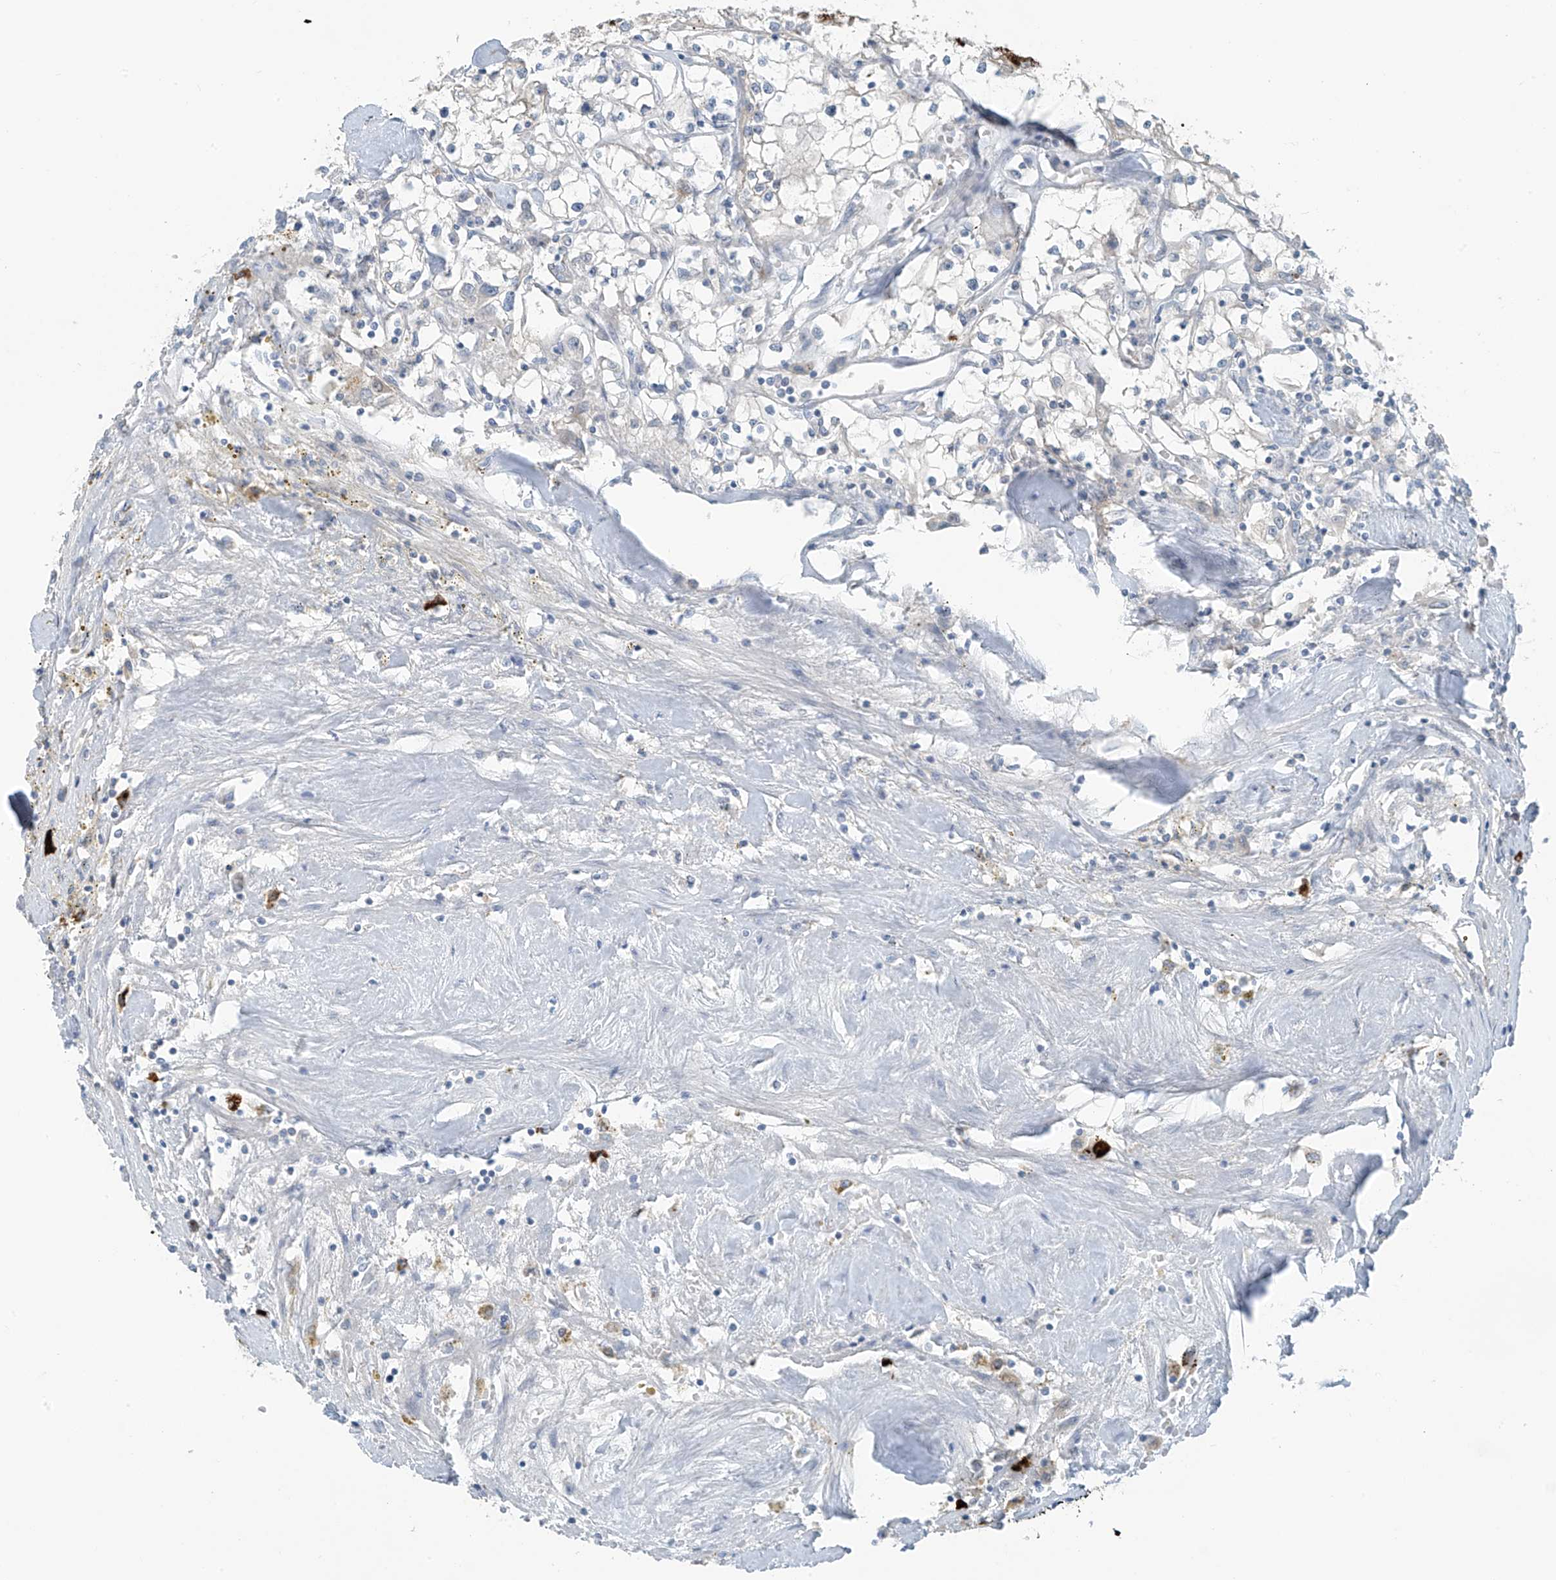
{"staining": {"intensity": "negative", "quantity": "none", "location": "none"}, "tissue": "renal cancer", "cell_type": "Tumor cells", "image_type": "cancer", "snomed": [{"axis": "morphology", "description": "Adenocarcinoma, NOS"}, {"axis": "topography", "description": "Kidney"}], "caption": "IHC photomicrograph of neoplastic tissue: human renal adenocarcinoma stained with DAB (3,3'-diaminobenzidine) reveals no significant protein positivity in tumor cells.", "gene": "ZNF793", "patient": {"sex": "male", "age": 56}}